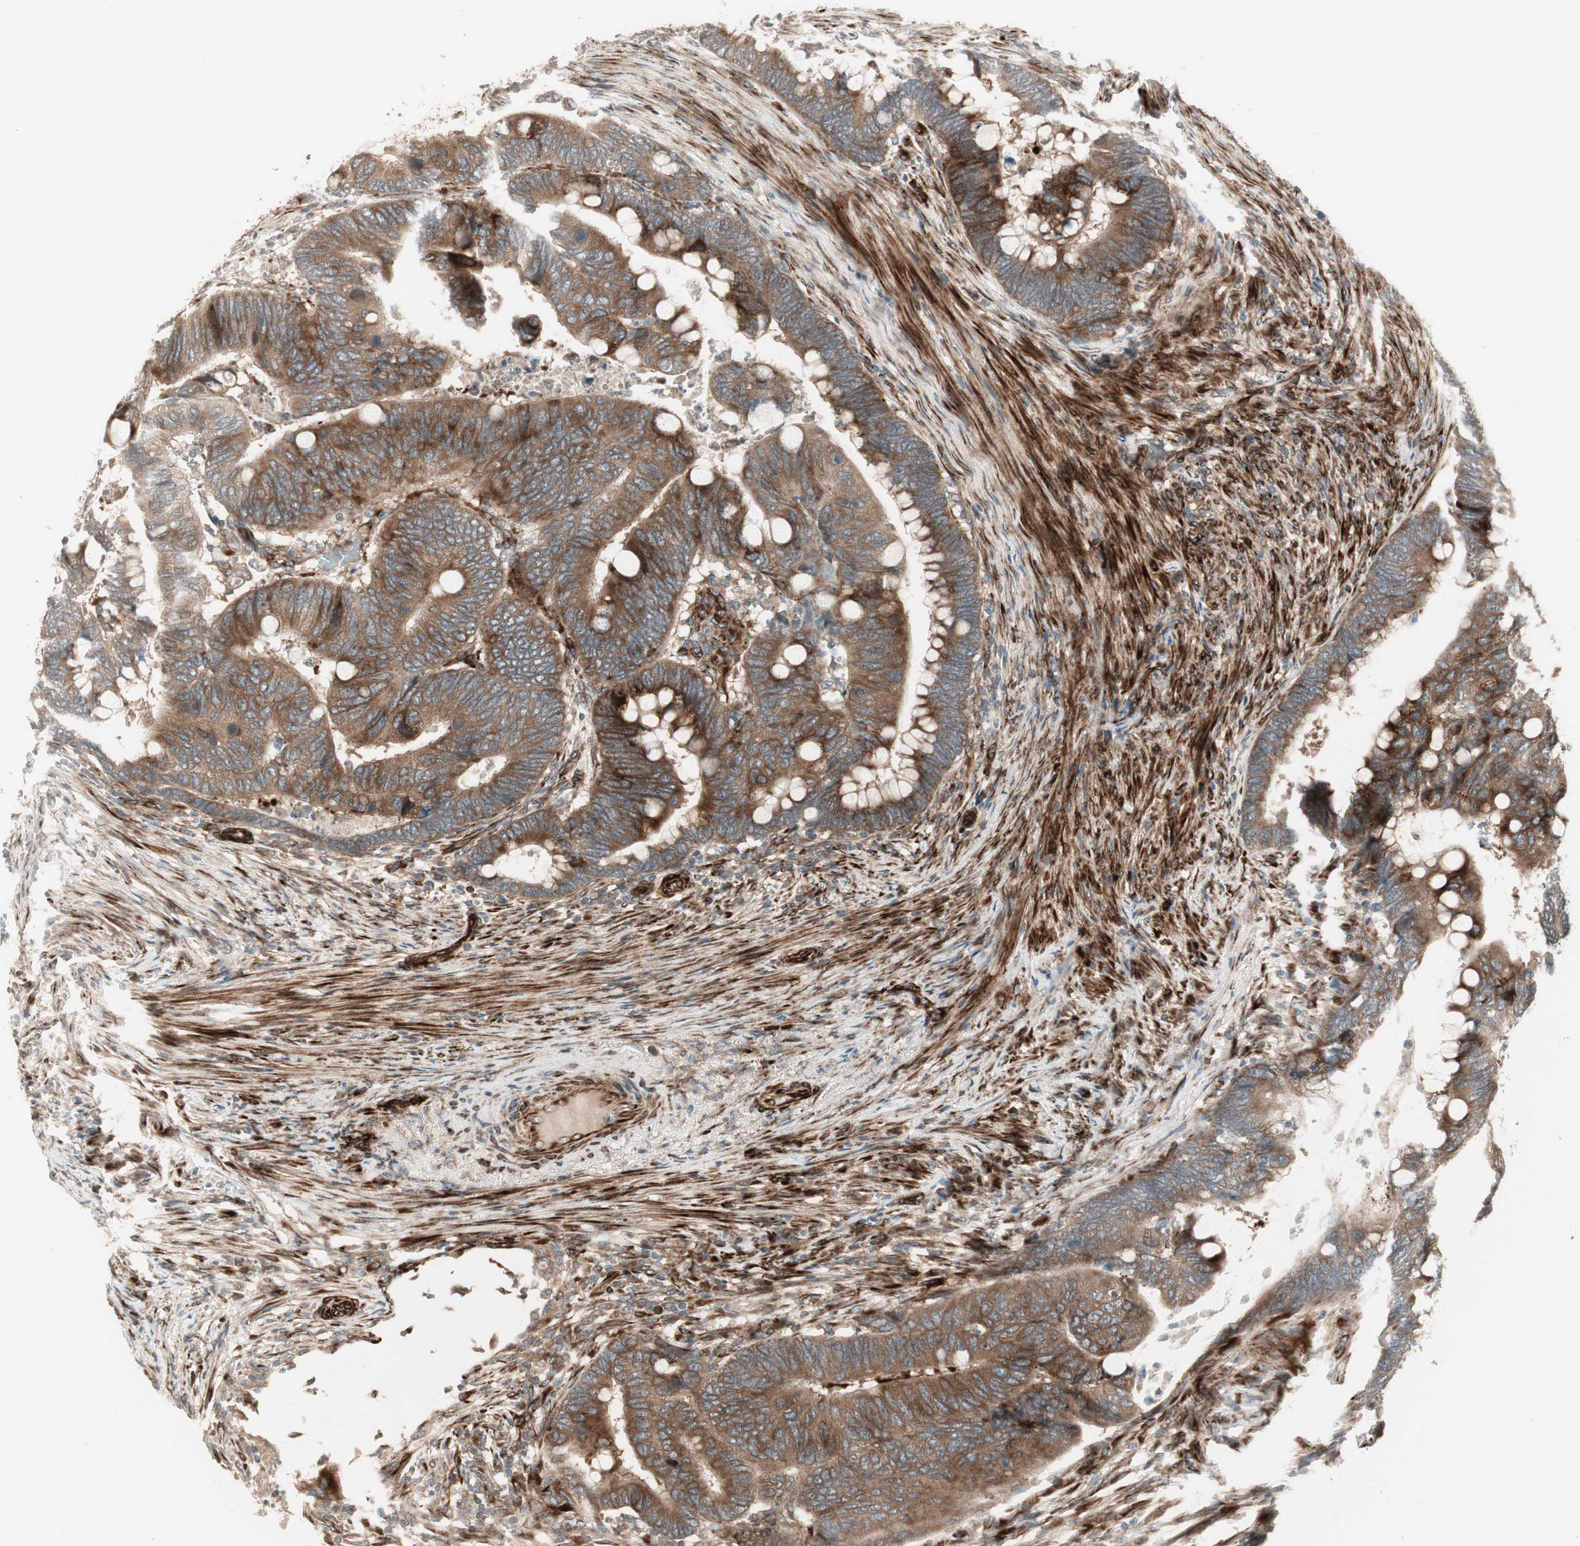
{"staining": {"intensity": "strong", "quantity": ">75%", "location": "cytoplasmic/membranous"}, "tissue": "colorectal cancer", "cell_type": "Tumor cells", "image_type": "cancer", "snomed": [{"axis": "morphology", "description": "Normal tissue, NOS"}, {"axis": "morphology", "description": "Adenocarcinoma, NOS"}, {"axis": "topography", "description": "Rectum"}, {"axis": "topography", "description": "Peripheral nerve tissue"}], "caption": "The histopathology image exhibits immunohistochemical staining of adenocarcinoma (colorectal). There is strong cytoplasmic/membranous staining is present in about >75% of tumor cells.", "gene": "PPP2R5E", "patient": {"sex": "male", "age": 92}}